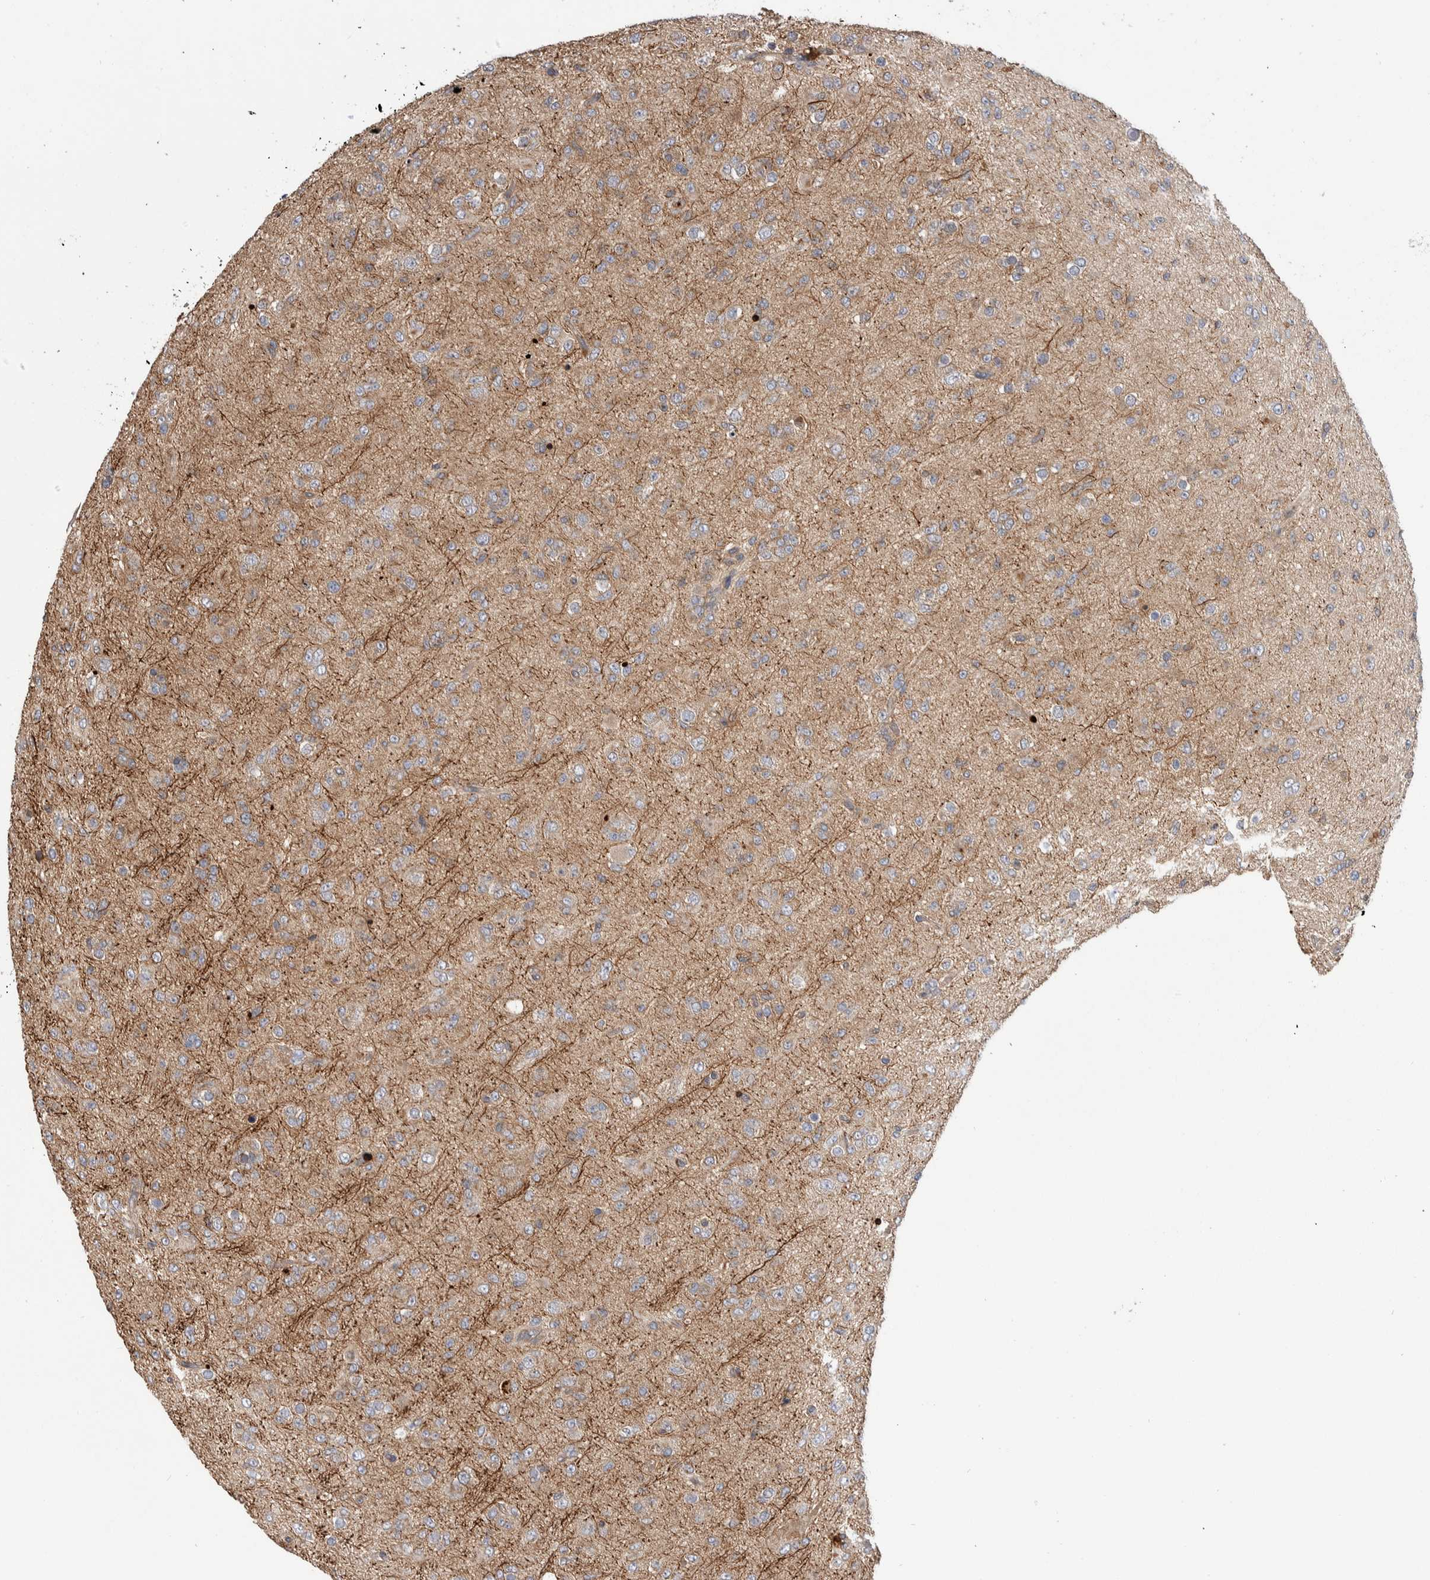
{"staining": {"intensity": "negative", "quantity": "none", "location": "none"}, "tissue": "glioma", "cell_type": "Tumor cells", "image_type": "cancer", "snomed": [{"axis": "morphology", "description": "Glioma, malignant, Low grade"}, {"axis": "topography", "description": "Brain"}], "caption": "IHC photomicrograph of human malignant glioma (low-grade) stained for a protein (brown), which demonstrates no staining in tumor cells.", "gene": "SDCBP", "patient": {"sex": "male", "age": 65}}